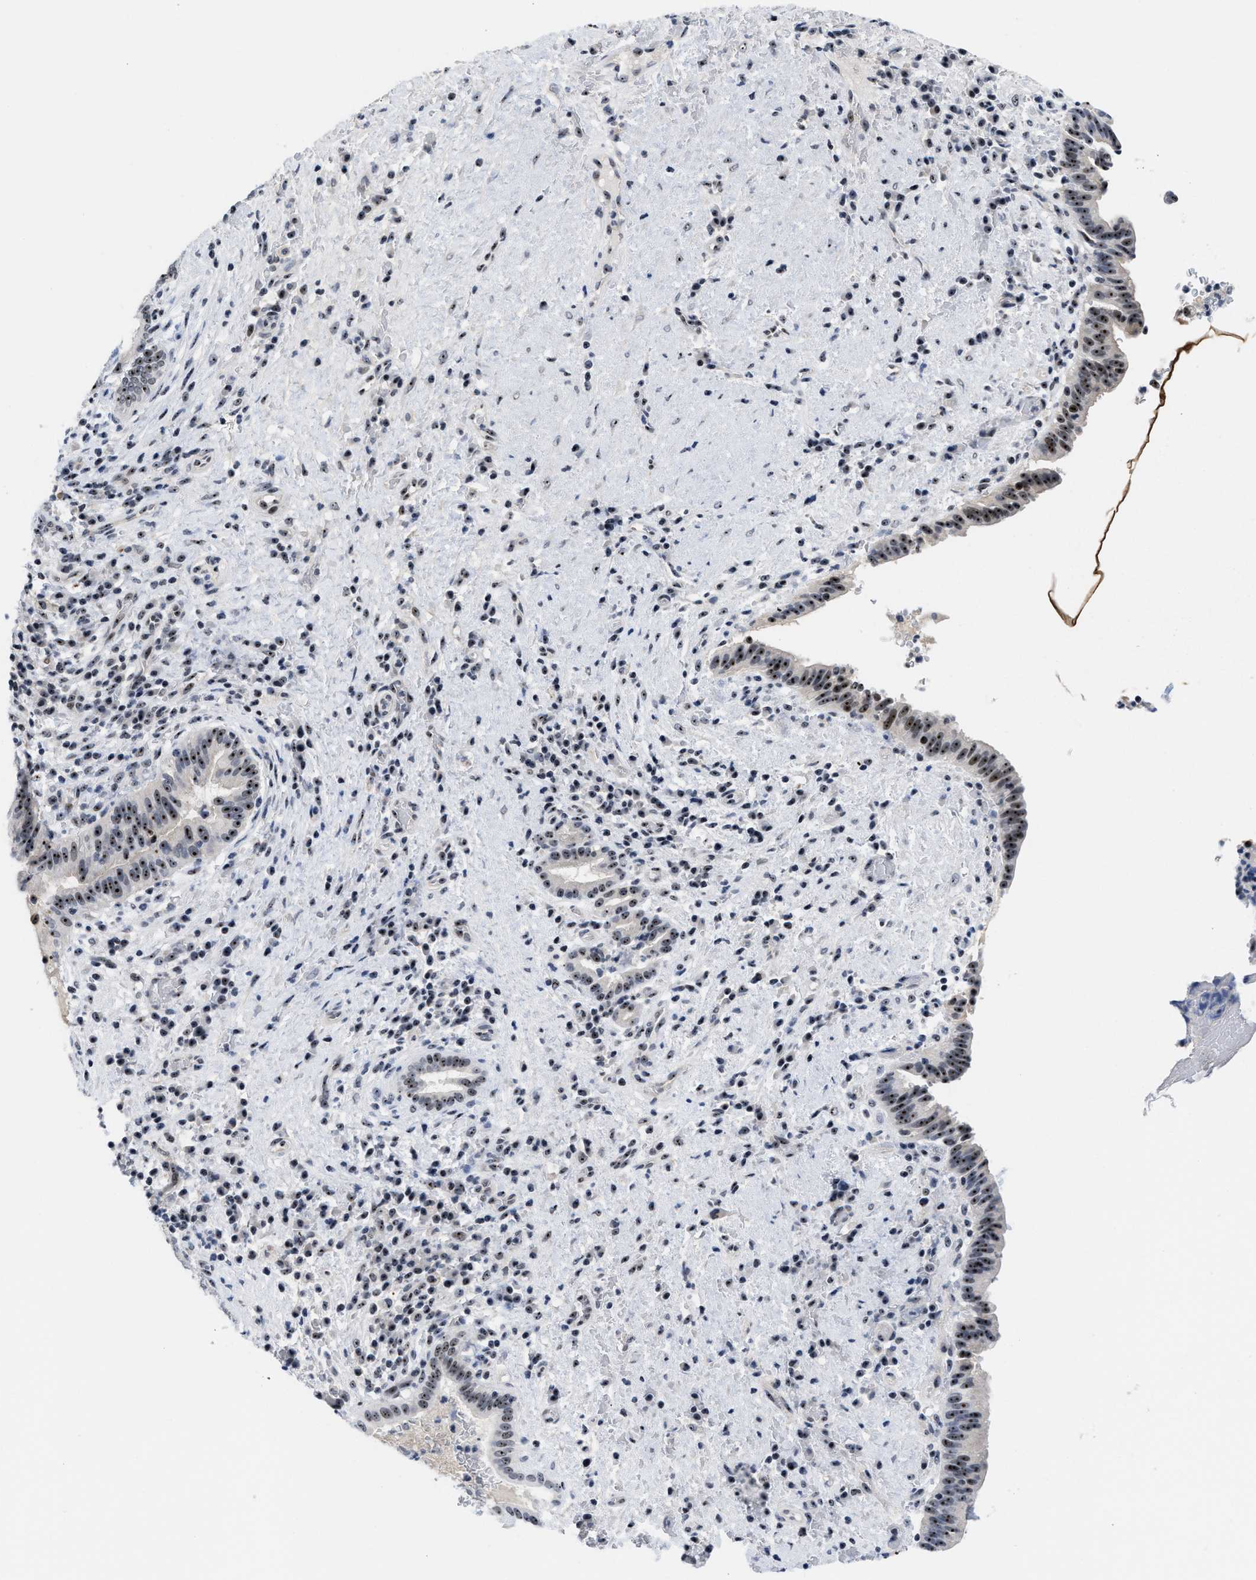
{"staining": {"intensity": "strong", "quantity": ">75%", "location": "nuclear"}, "tissue": "liver cancer", "cell_type": "Tumor cells", "image_type": "cancer", "snomed": [{"axis": "morphology", "description": "Cholangiocarcinoma"}, {"axis": "topography", "description": "Liver"}], "caption": "About >75% of tumor cells in liver cancer (cholangiocarcinoma) display strong nuclear protein positivity as visualized by brown immunohistochemical staining.", "gene": "NOP58", "patient": {"sex": "female", "age": 38}}